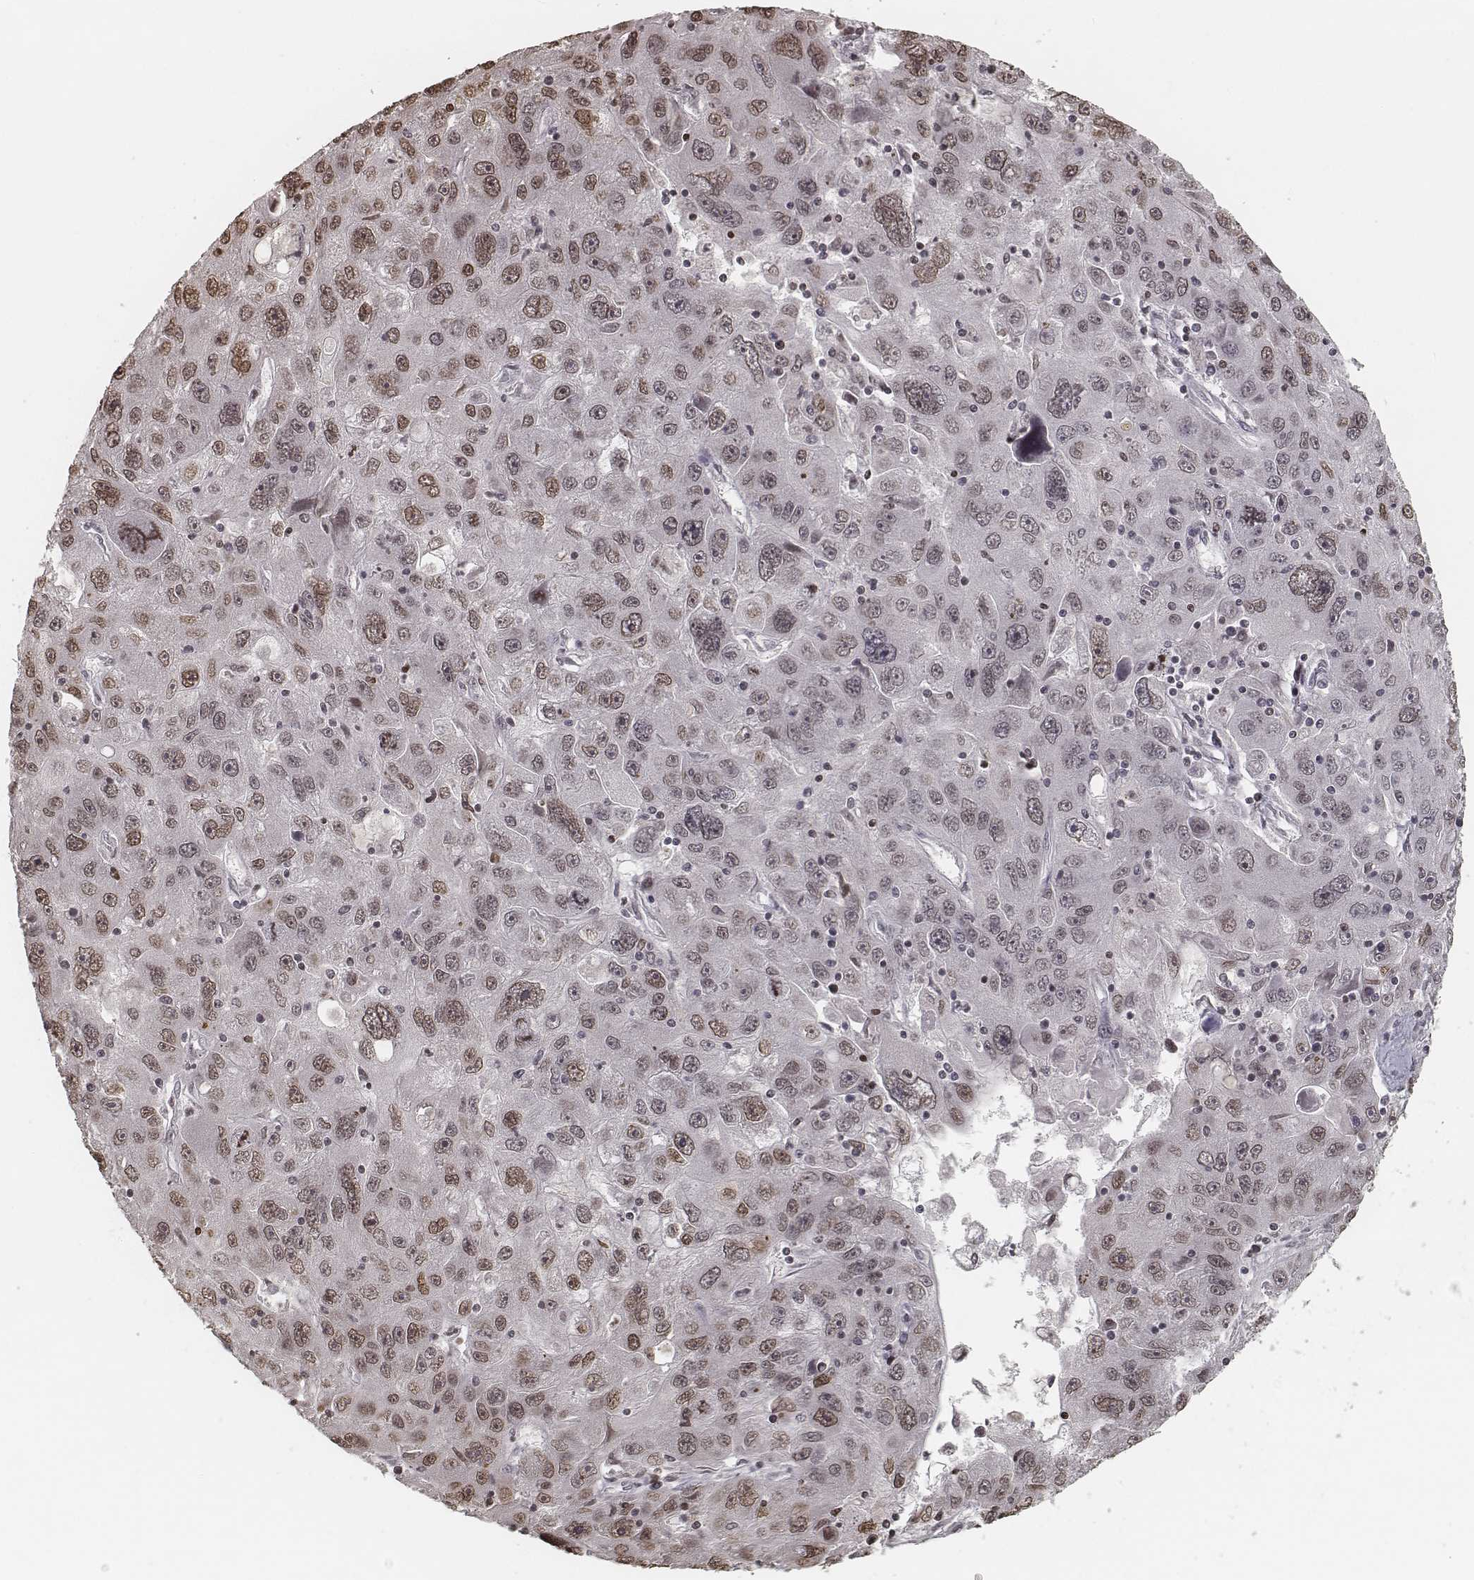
{"staining": {"intensity": "moderate", "quantity": "25%-75%", "location": "nuclear"}, "tissue": "stomach cancer", "cell_type": "Tumor cells", "image_type": "cancer", "snomed": [{"axis": "morphology", "description": "Adenocarcinoma, NOS"}, {"axis": "topography", "description": "Stomach"}], "caption": "Moderate nuclear positivity is appreciated in approximately 25%-75% of tumor cells in adenocarcinoma (stomach). (brown staining indicates protein expression, while blue staining denotes nuclei).", "gene": "HMGA2", "patient": {"sex": "male", "age": 56}}